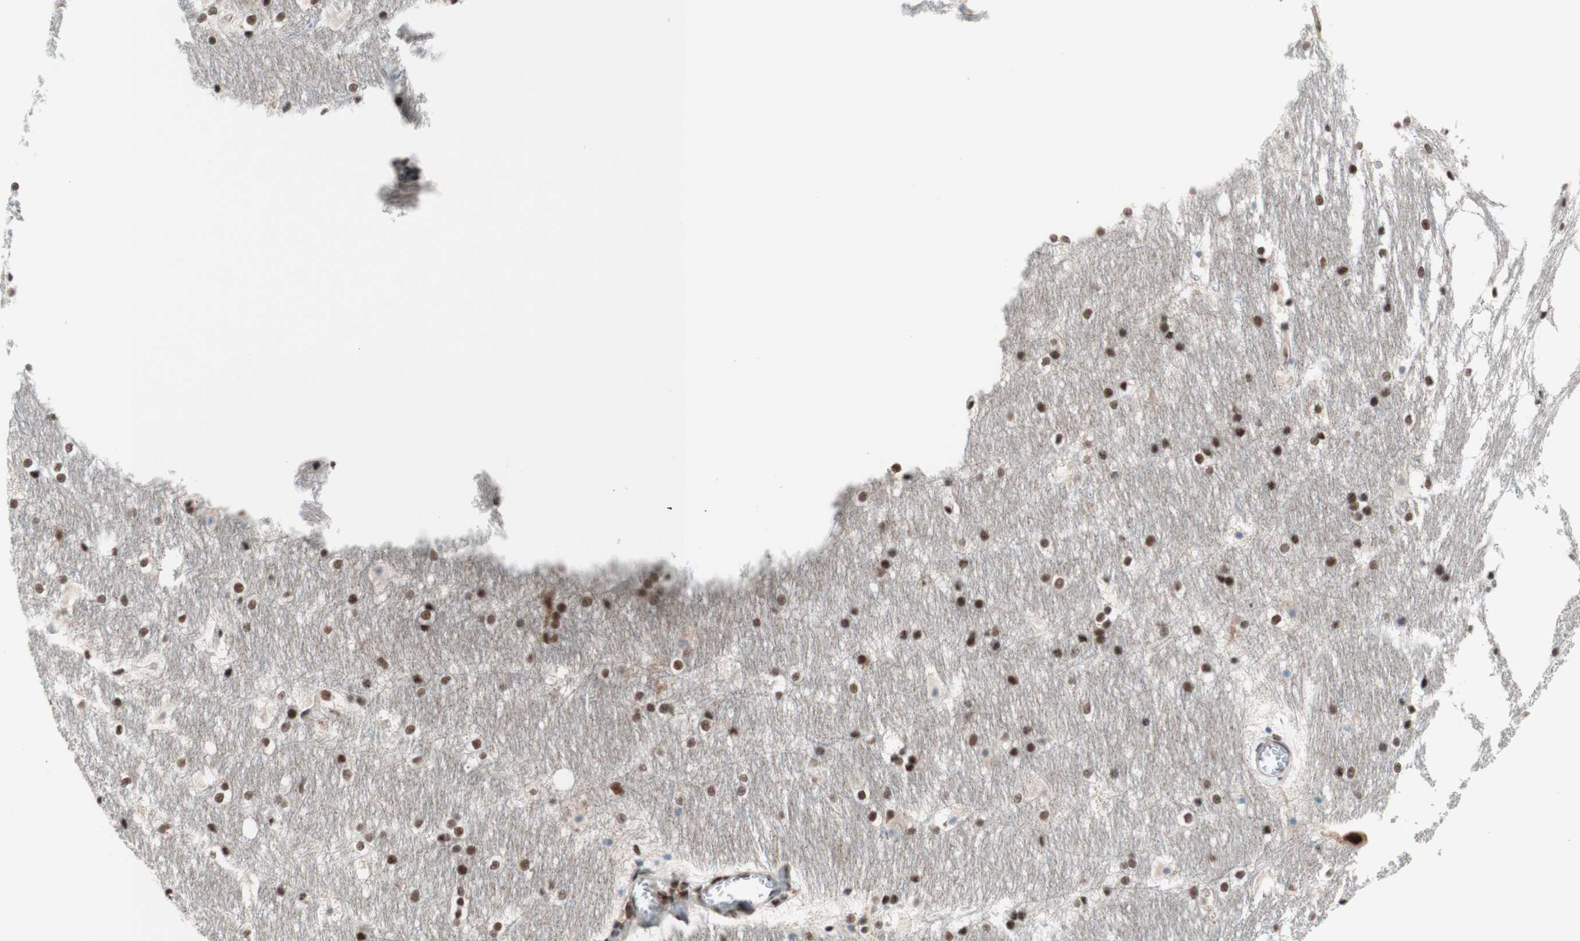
{"staining": {"intensity": "strong", "quantity": ">75%", "location": "nuclear"}, "tissue": "hippocampus", "cell_type": "Glial cells", "image_type": "normal", "snomed": [{"axis": "morphology", "description": "Normal tissue, NOS"}, {"axis": "topography", "description": "Hippocampus"}], "caption": "A brown stain shows strong nuclear staining of a protein in glial cells of benign human hippocampus. (DAB (3,3'-diaminobenzidine) IHC, brown staining for protein, blue staining for nuclei).", "gene": "PRPF19", "patient": {"sex": "female", "age": 19}}